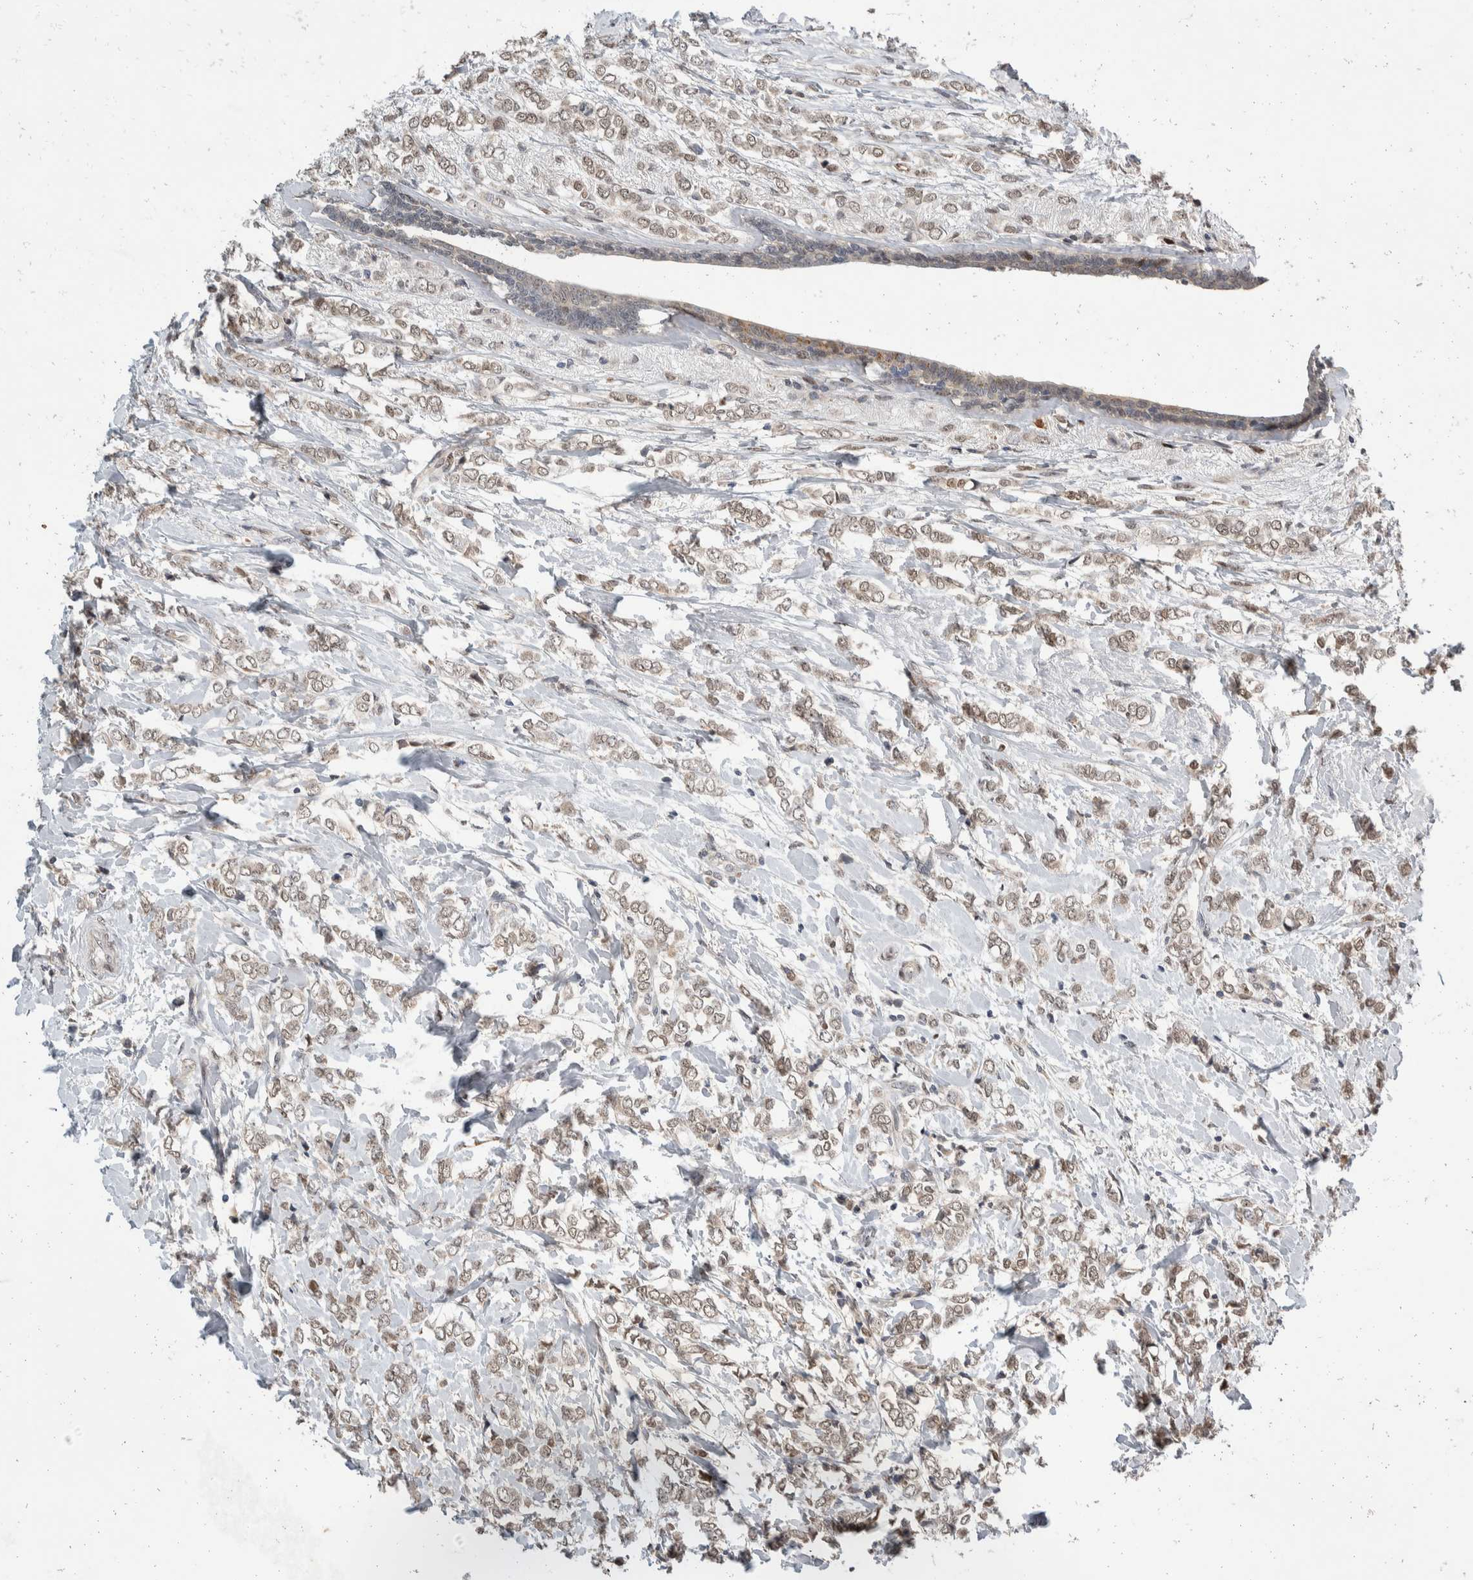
{"staining": {"intensity": "weak", "quantity": ">75%", "location": "nuclear"}, "tissue": "breast cancer", "cell_type": "Tumor cells", "image_type": "cancer", "snomed": [{"axis": "morphology", "description": "Normal tissue, NOS"}, {"axis": "morphology", "description": "Lobular carcinoma"}, {"axis": "topography", "description": "Breast"}], "caption": "Protein staining of breast cancer (lobular carcinoma) tissue reveals weak nuclear staining in about >75% of tumor cells.", "gene": "ZNF703", "patient": {"sex": "female", "age": 47}}